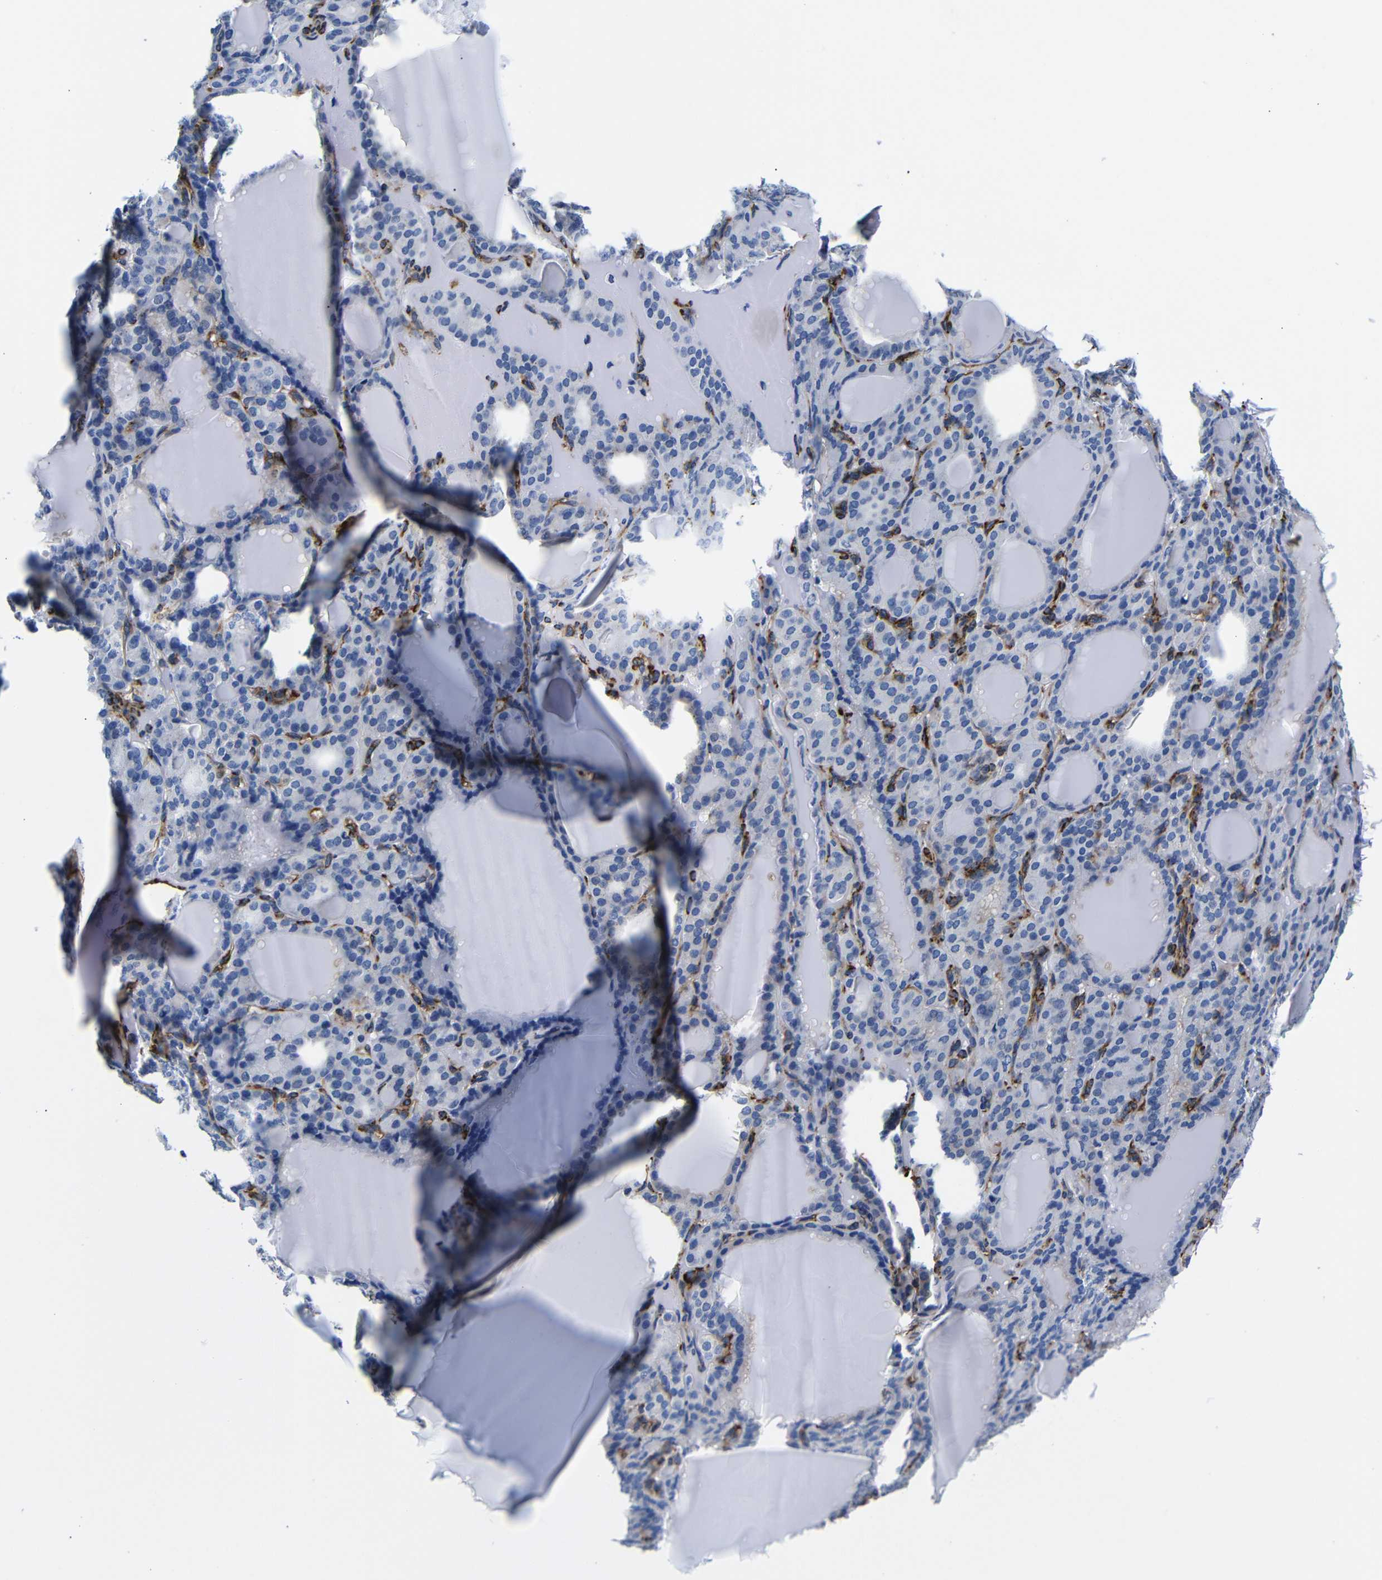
{"staining": {"intensity": "negative", "quantity": "none", "location": "none"}, "tissue": "thyroid gland", "cell_type": "Glandular cells", "image_type": "normal", "snomed": [{"axis": "morphology", "description": "Normal tissue, NOS"}, {"axis": "topography", "description": "Thyroid gland"}], "caption": "Immunohistochemical staining of unremarkable human thyroid gland shows no significant positivity in glandular cells.", "gene": "LRIG1", "patient": {"sex": "female", "age": 28}}